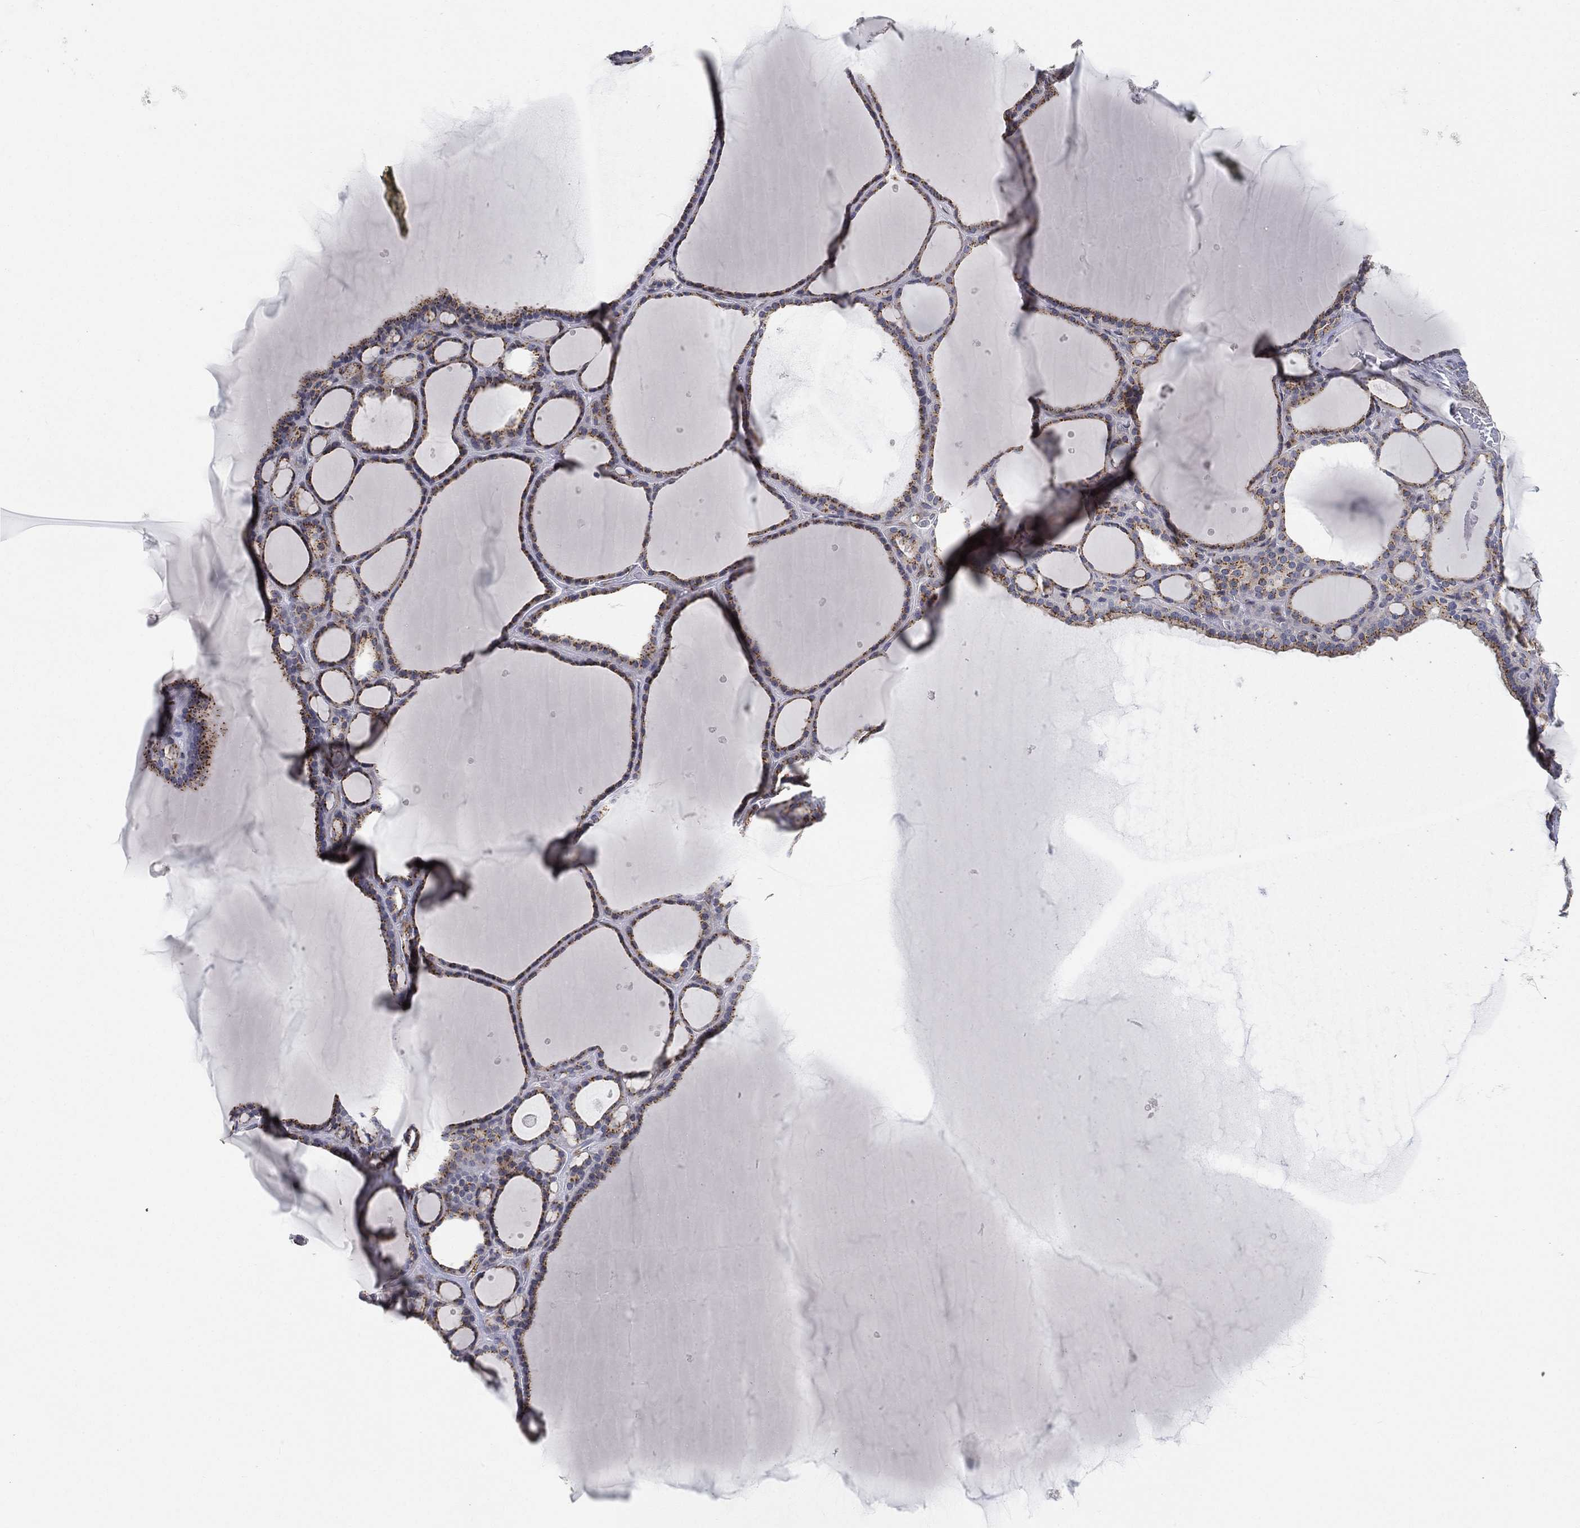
{"staining": {"intensity": "moderate", "quantity": ">75%", "location": "cytoplasmic/membranous"}, "tissue": "thyroid gland", "cell_type": "Glandular cells", "image_type": "normal", "snomed": [{"axis": "morphology", "description": "Normal tissue, NOS"}, {"axis": "topography", "description": "Thyroid gland"}], "caption": "Immunohistochemical staining of unremarkable human thyroid gland exhibits >75% levels of moderate cytoplasmic/membranous protein staining in approximately >75% of glandular cells.", "gene": "TICAM1", "patient": {"sex": "male", "age": 63}}